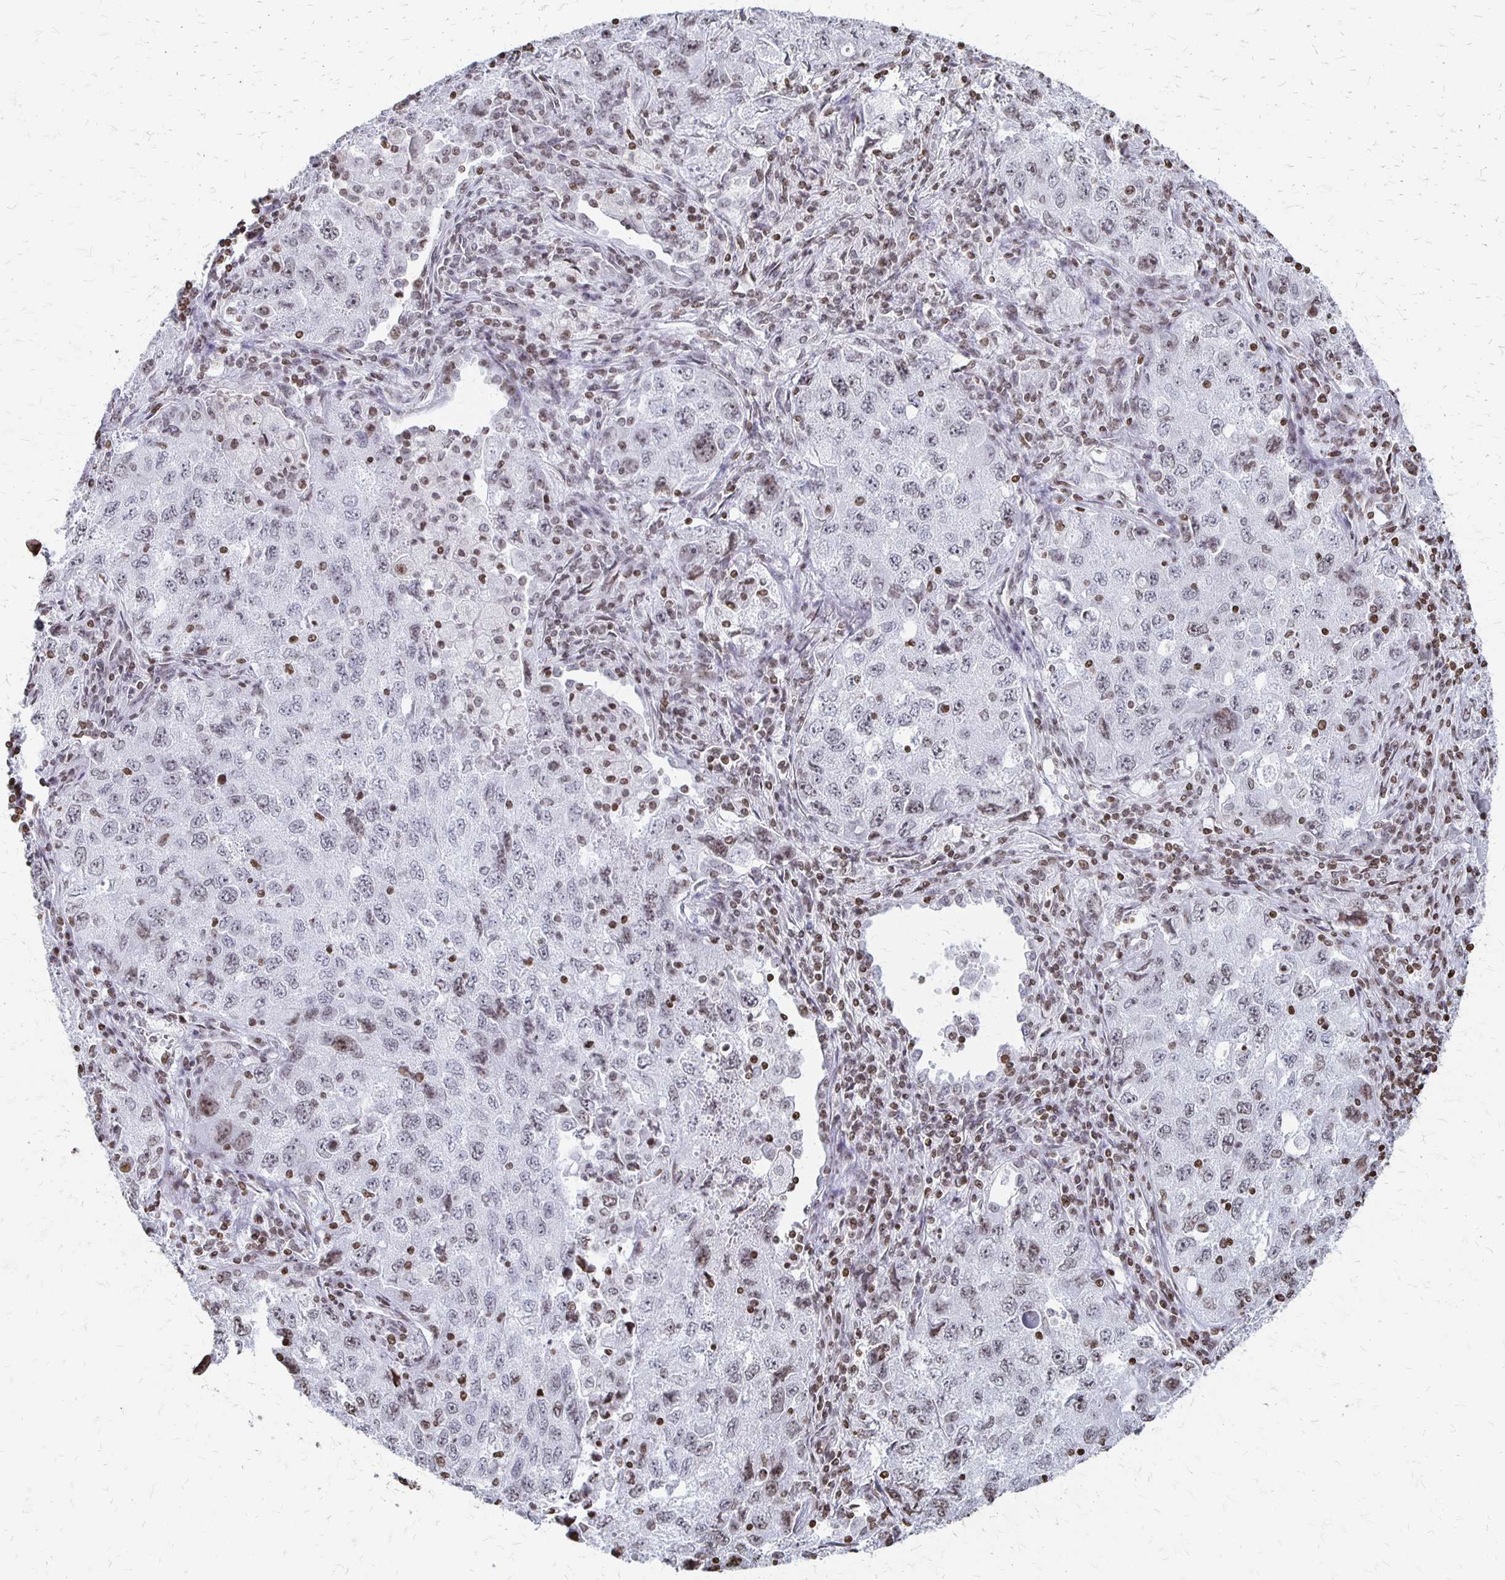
{"staining": {"intensity": "negative", "quantity": "none", "location": "none"}, "tissue": "lung cancer", "cell_type": "Tumor cells", "image_type": "cancer", "snomed": [{"axis": "morphology", "description": "Adenocarcinoma, NOS"}, {"axis": "topography", "description": "Lung"}], "caption": "IHC photomicrograph of neoplastic tissue: human lung cancer (adenocarcinoma) stained with DAB (3,3'-diaminobenzidine) displays no significant protein positivity in tumor cells. The staining is performed using DAB (3,3'-diaminobenzidine) brown chromogen with nuclei counter-stained in using hematoxylin.", "gene": "ZNF280C", "patient": {"sex": "female", "age": 57}}